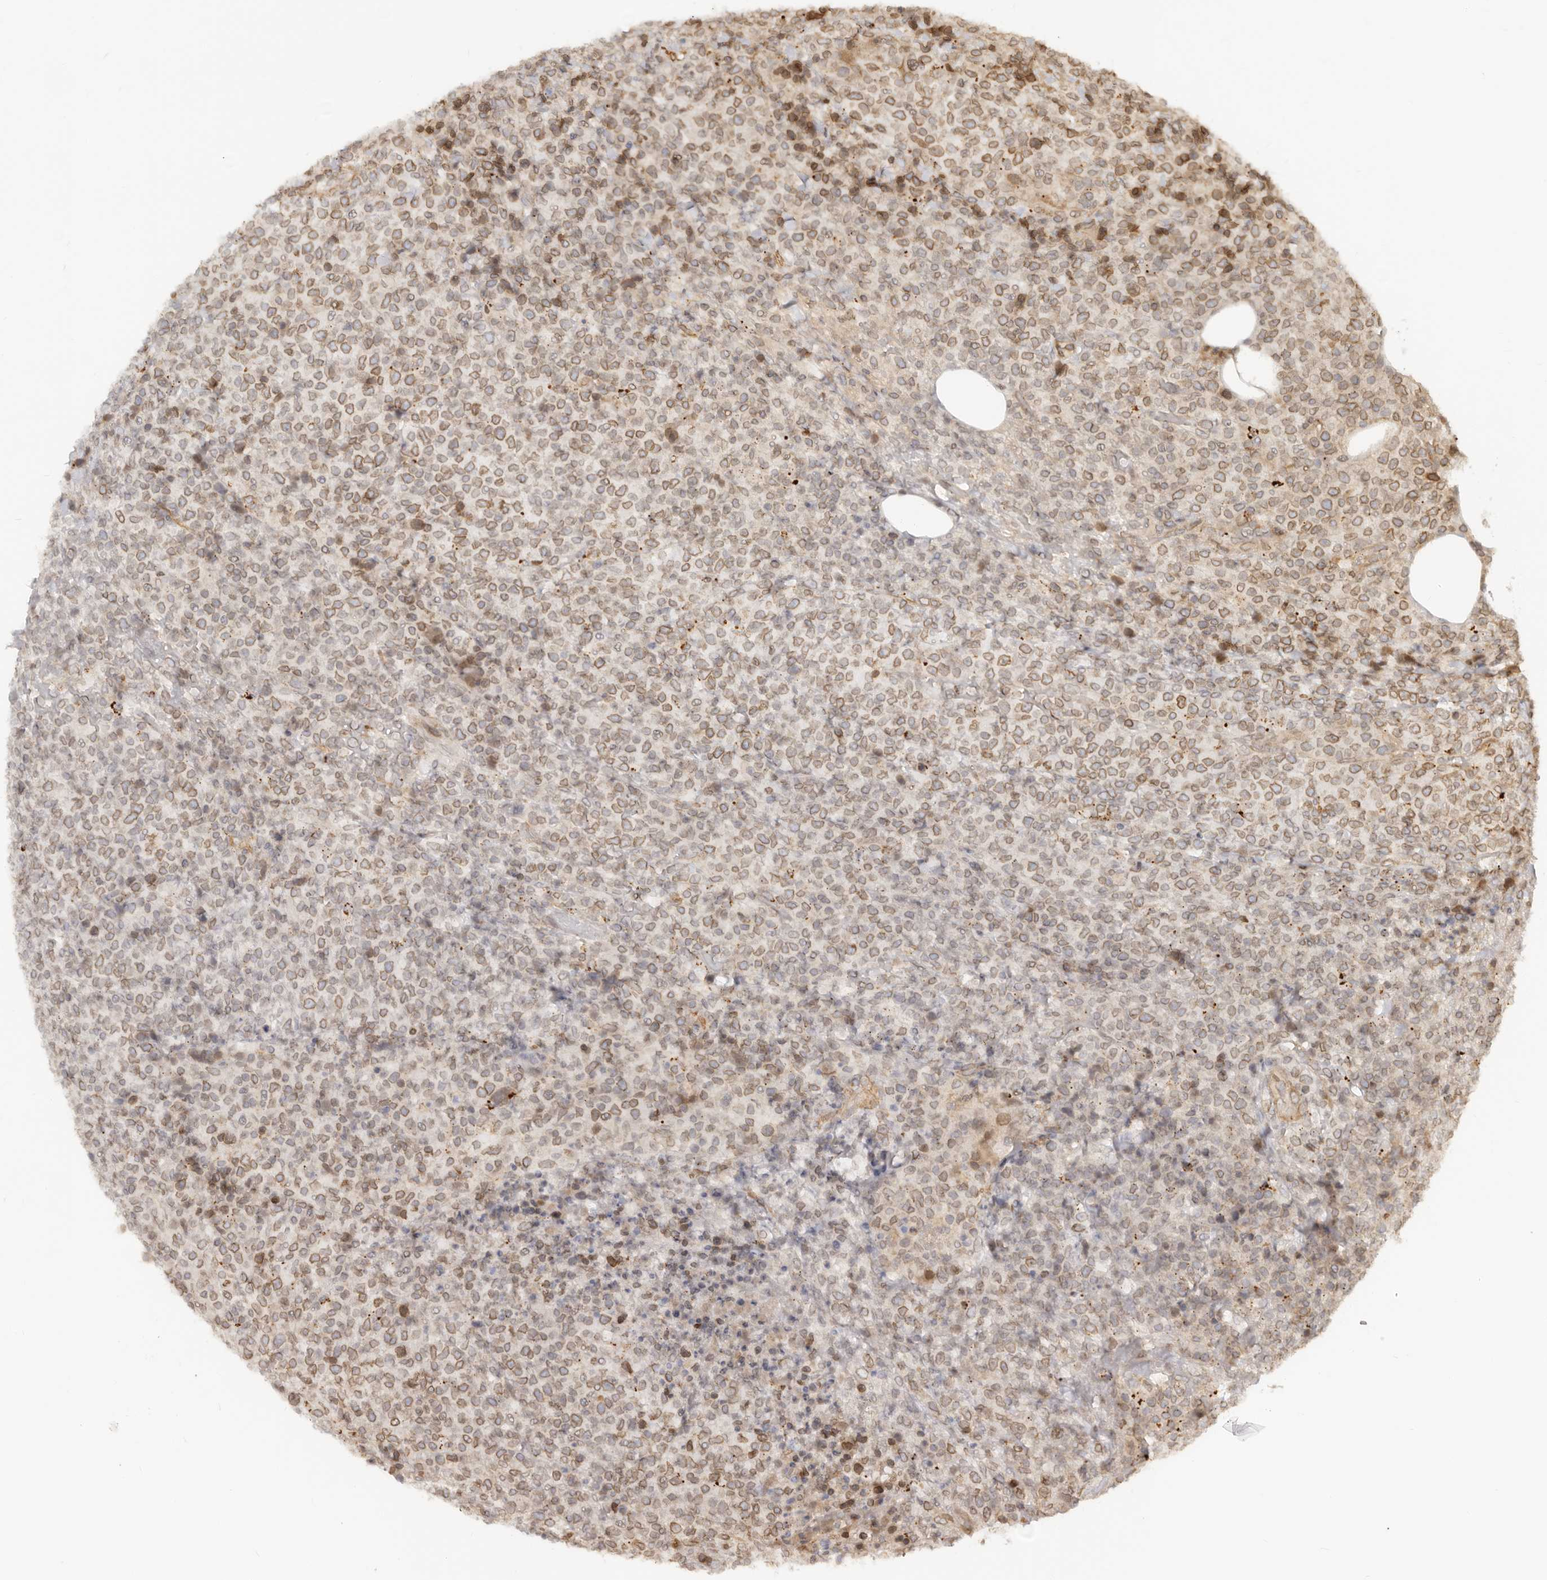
{"staining": {"intensity": "moderate", "quantity": ">75%", "location": "cytoplasmic/membranous,nuclear"}, "tissue": "lymphoma", "cell_type": "Tumor cells", "image_type": "cancer", "snomed": [{"axis": "morphology", "description": "Malignant lymphoma, non-Hodgkin's type, High grade"}, {"axis": "topography", "description": "Lymph node"}], "caption": "Lymphoma stained with DAB (3,3'-diaminobenzidine) IHC demonstrates medium levels of moderate cytoplasmic/membranous and nuclear staining in approximately >75% of tumor cells. (Stains: DAB (3,3'-diaminobenzidine) in brown, nuclei in blue, Microscopy: brightfield microscopy at high magnification).", "gene": "NUP153", "patient": {"sex": "male", "age": 13}}